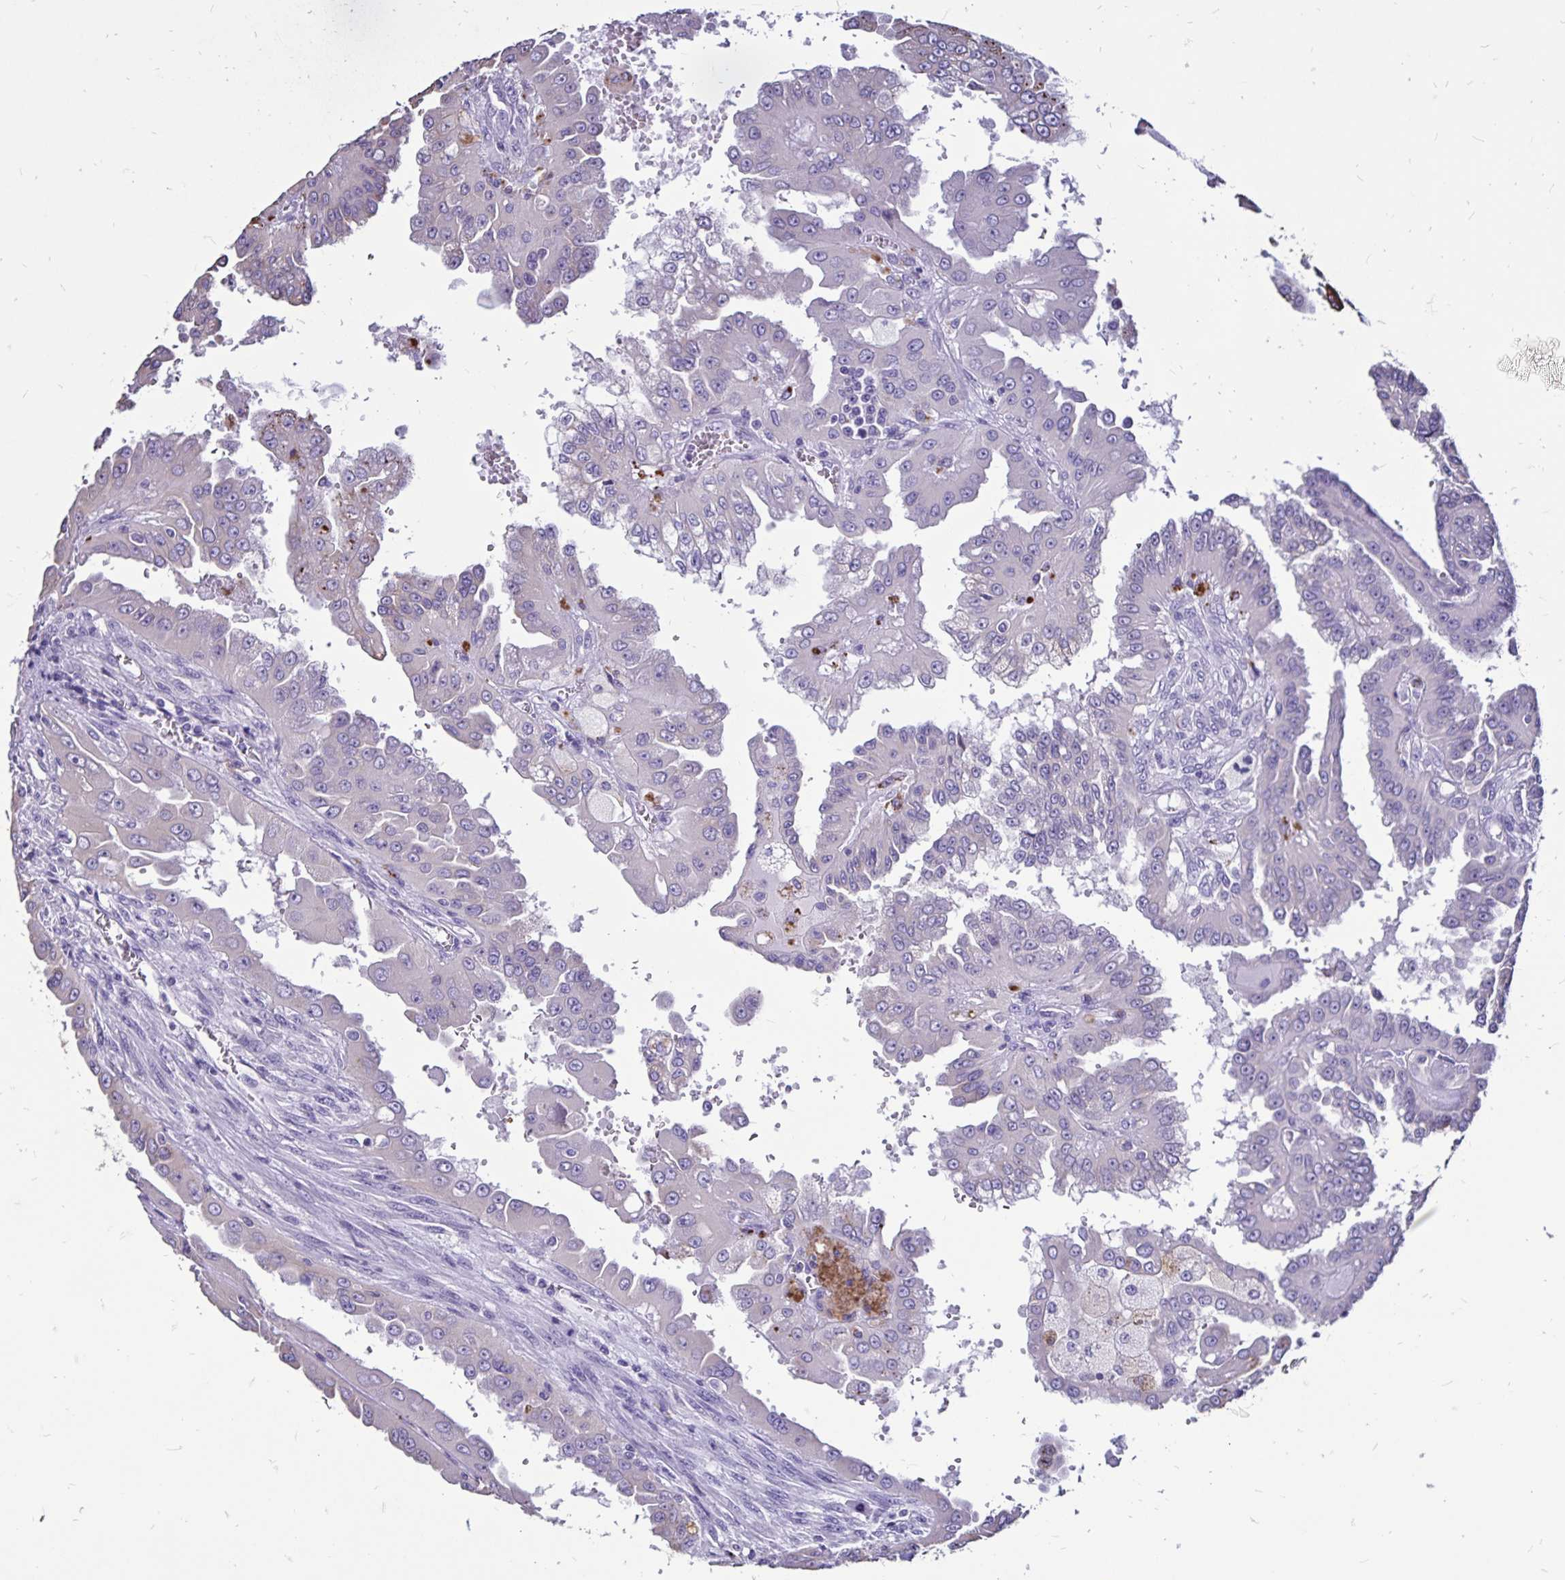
{"staining": {"intensity": "negative", "quantity": "none", "location": "none"}, "tissue": "renal cancer", "cell_type": "Tumor cells", "image_type": "cancer", "snomed": [{"axis": "morphology", "description": "Adenocarcinoma, NOS"}, {"axis": "topography", "description": "Kidney"}], "caption": "Tumor cells are negative for protein expression in human renal cancer (adenocarcinoma). (Immunohistochemistry (ihc), brightfield microscopy, high magnification).", "gene": "EVPL", "patient": {"sex": "male", "age": 58}}